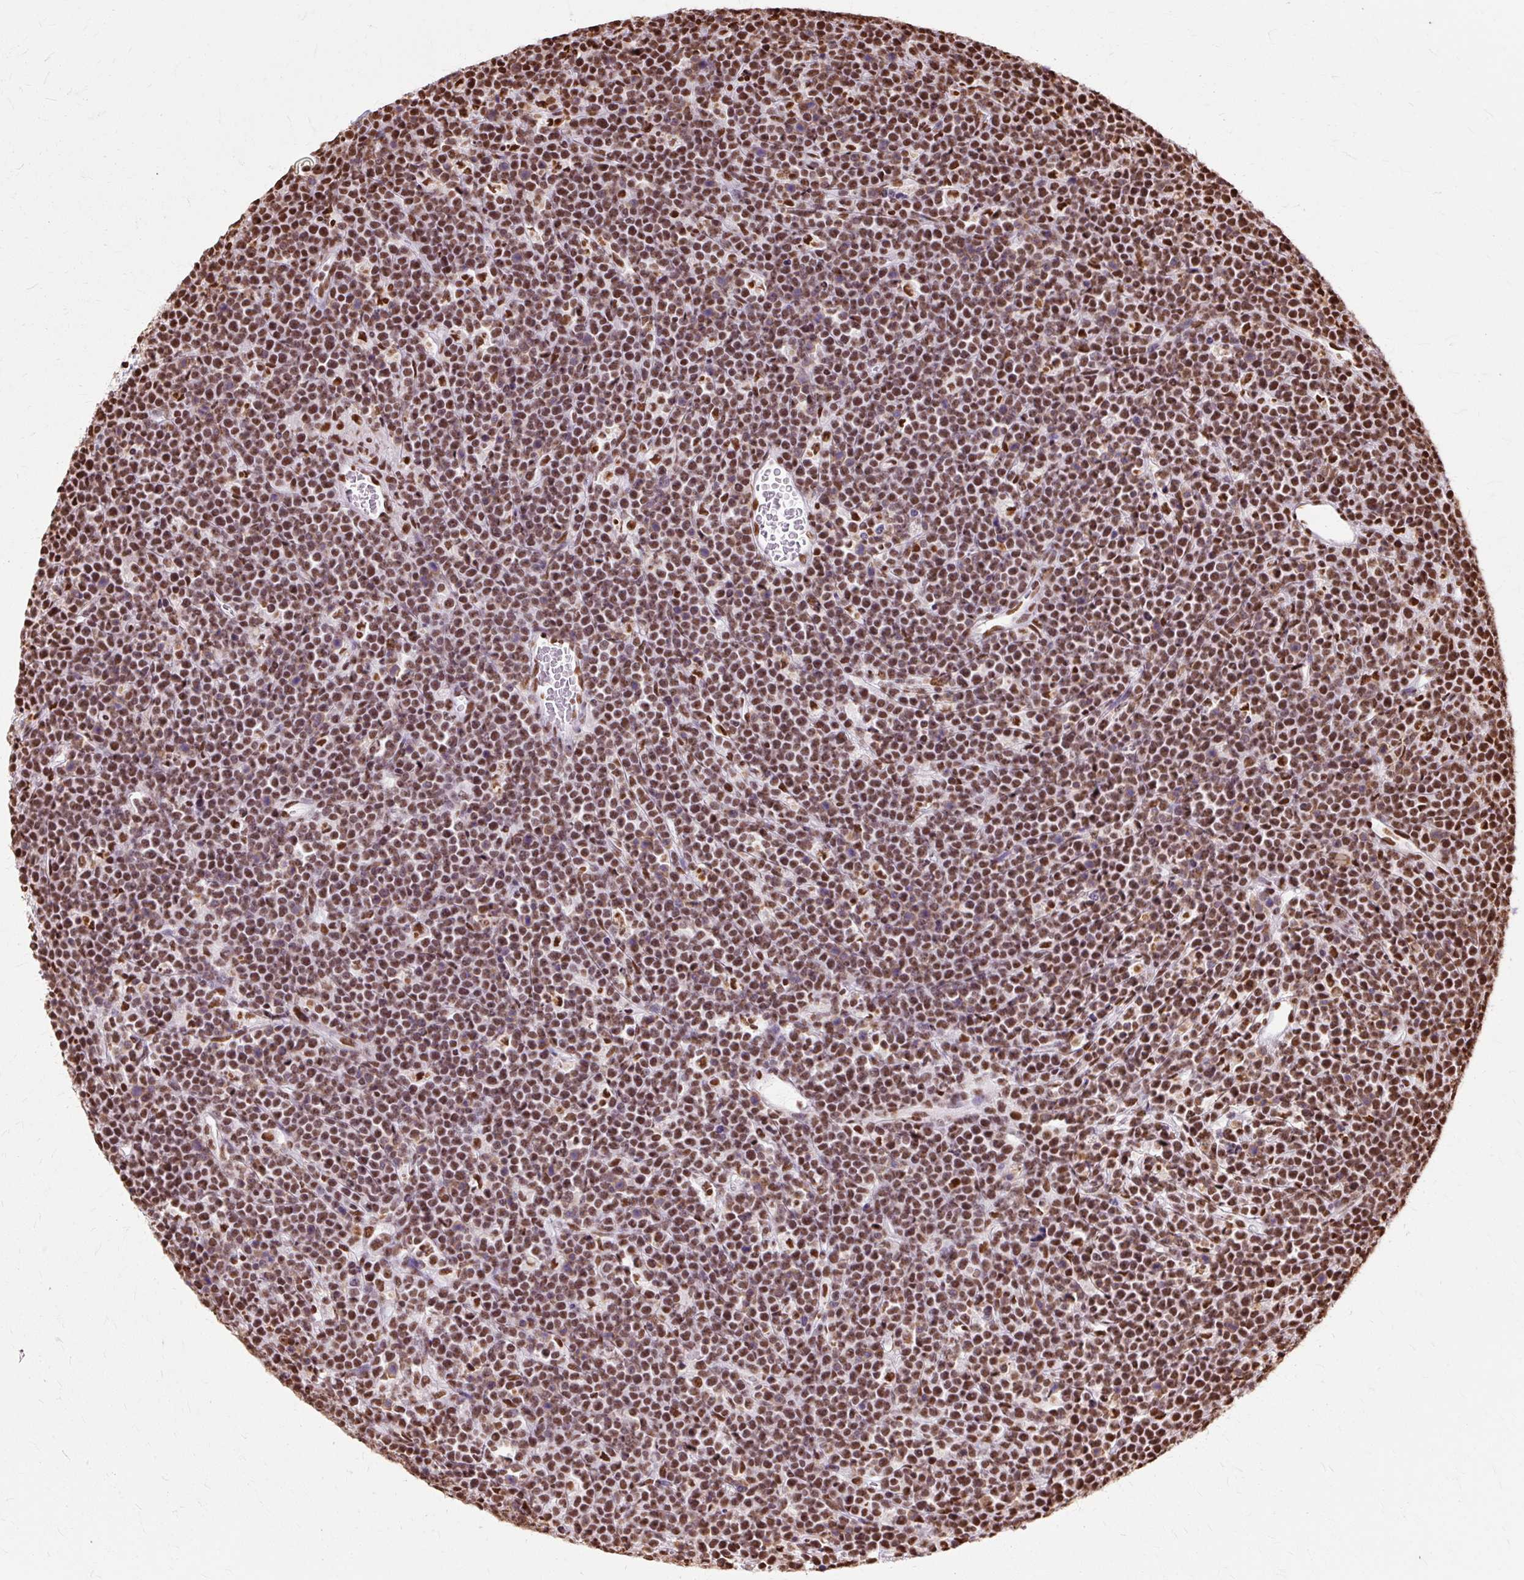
{"staining": {"intensity": "strong", "quantity": ">75%", "location": "nuclear"}, "tissue": "lymphoma", "cell_type": "Tumor cells", "image_type": "cancer", "snomed": [{"axis": "morphology", "description": "Malignant lymphoma, non-Hodgkin's type, High grade"}, {"axis": "topography", "description": "Ovary"}], "caption": "Brown immunohistochemical staining in malignant lymphoma, non-Hodgkin's type (high-grade) demonstrates strong nuclear expression in about >75% of tumor cells.", "gene": "XRCC6", "patient": {"sex": "female", "age": 56}}